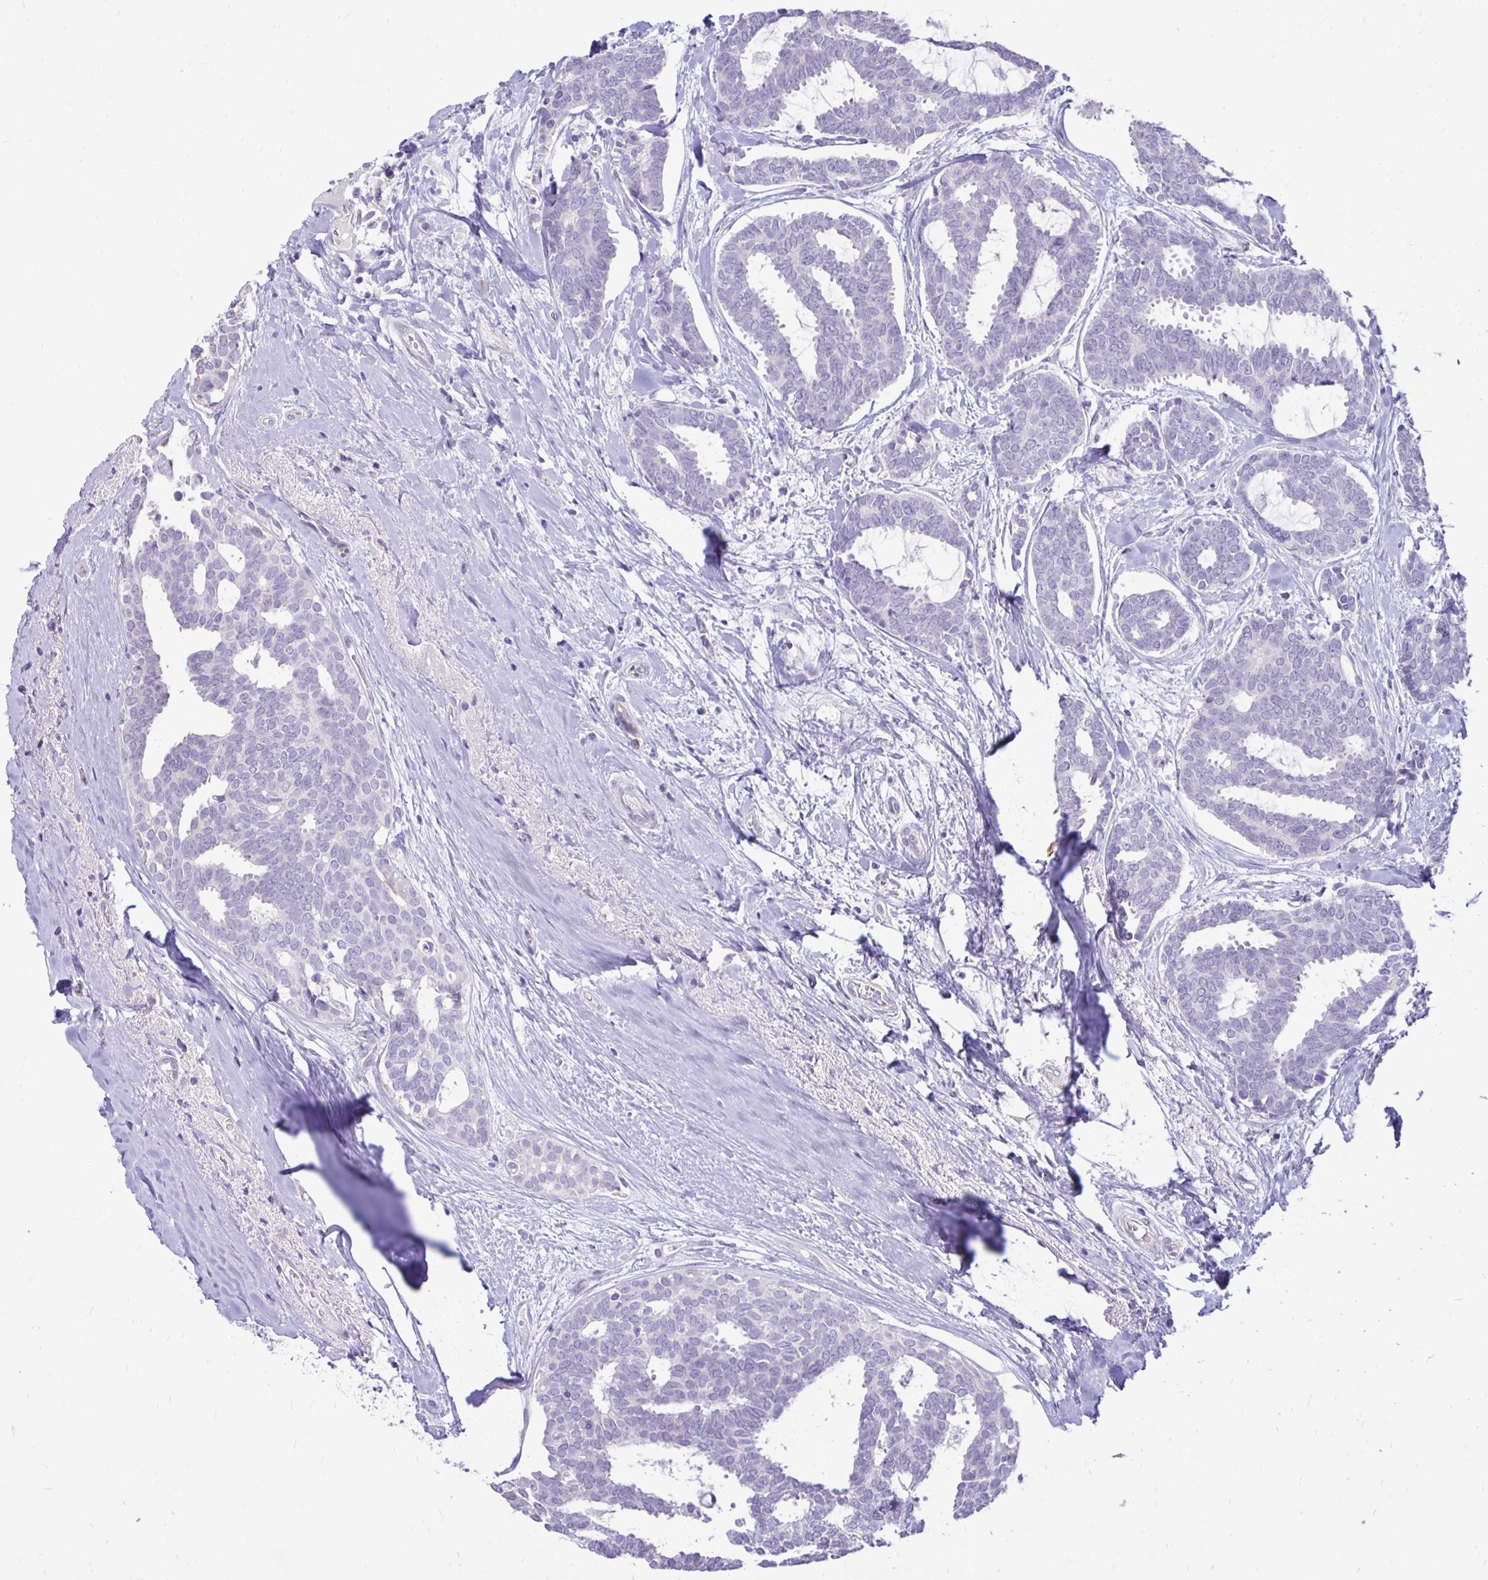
{"staining": {"intensity": "negative", "quantity": "none", "location": "none"}, "tissue": "breast cancer", "cell_type": "Tumor cells", "image_type": "cancer", "snomed": [{"axis": "morphology", "description": "Intraductal carcinoma, in situ"}, {"axis": "morphology", "description": "Duct carcinoma"}, {"axis": "morphology", "description": "Lobular carcinoma, in situ"}, {"axis": "topography", "description": "Breast"}], "caption": "Breast cancer was stained to show a protein in brown. There is no significant expression in tumor cells. (Brightfield microscopy of DAB (3,3'-diaminobenzidine) immunohistochemistry at high magnification).", "gene": "GAS2", "patient": {"sex": "female", "age": 44}}